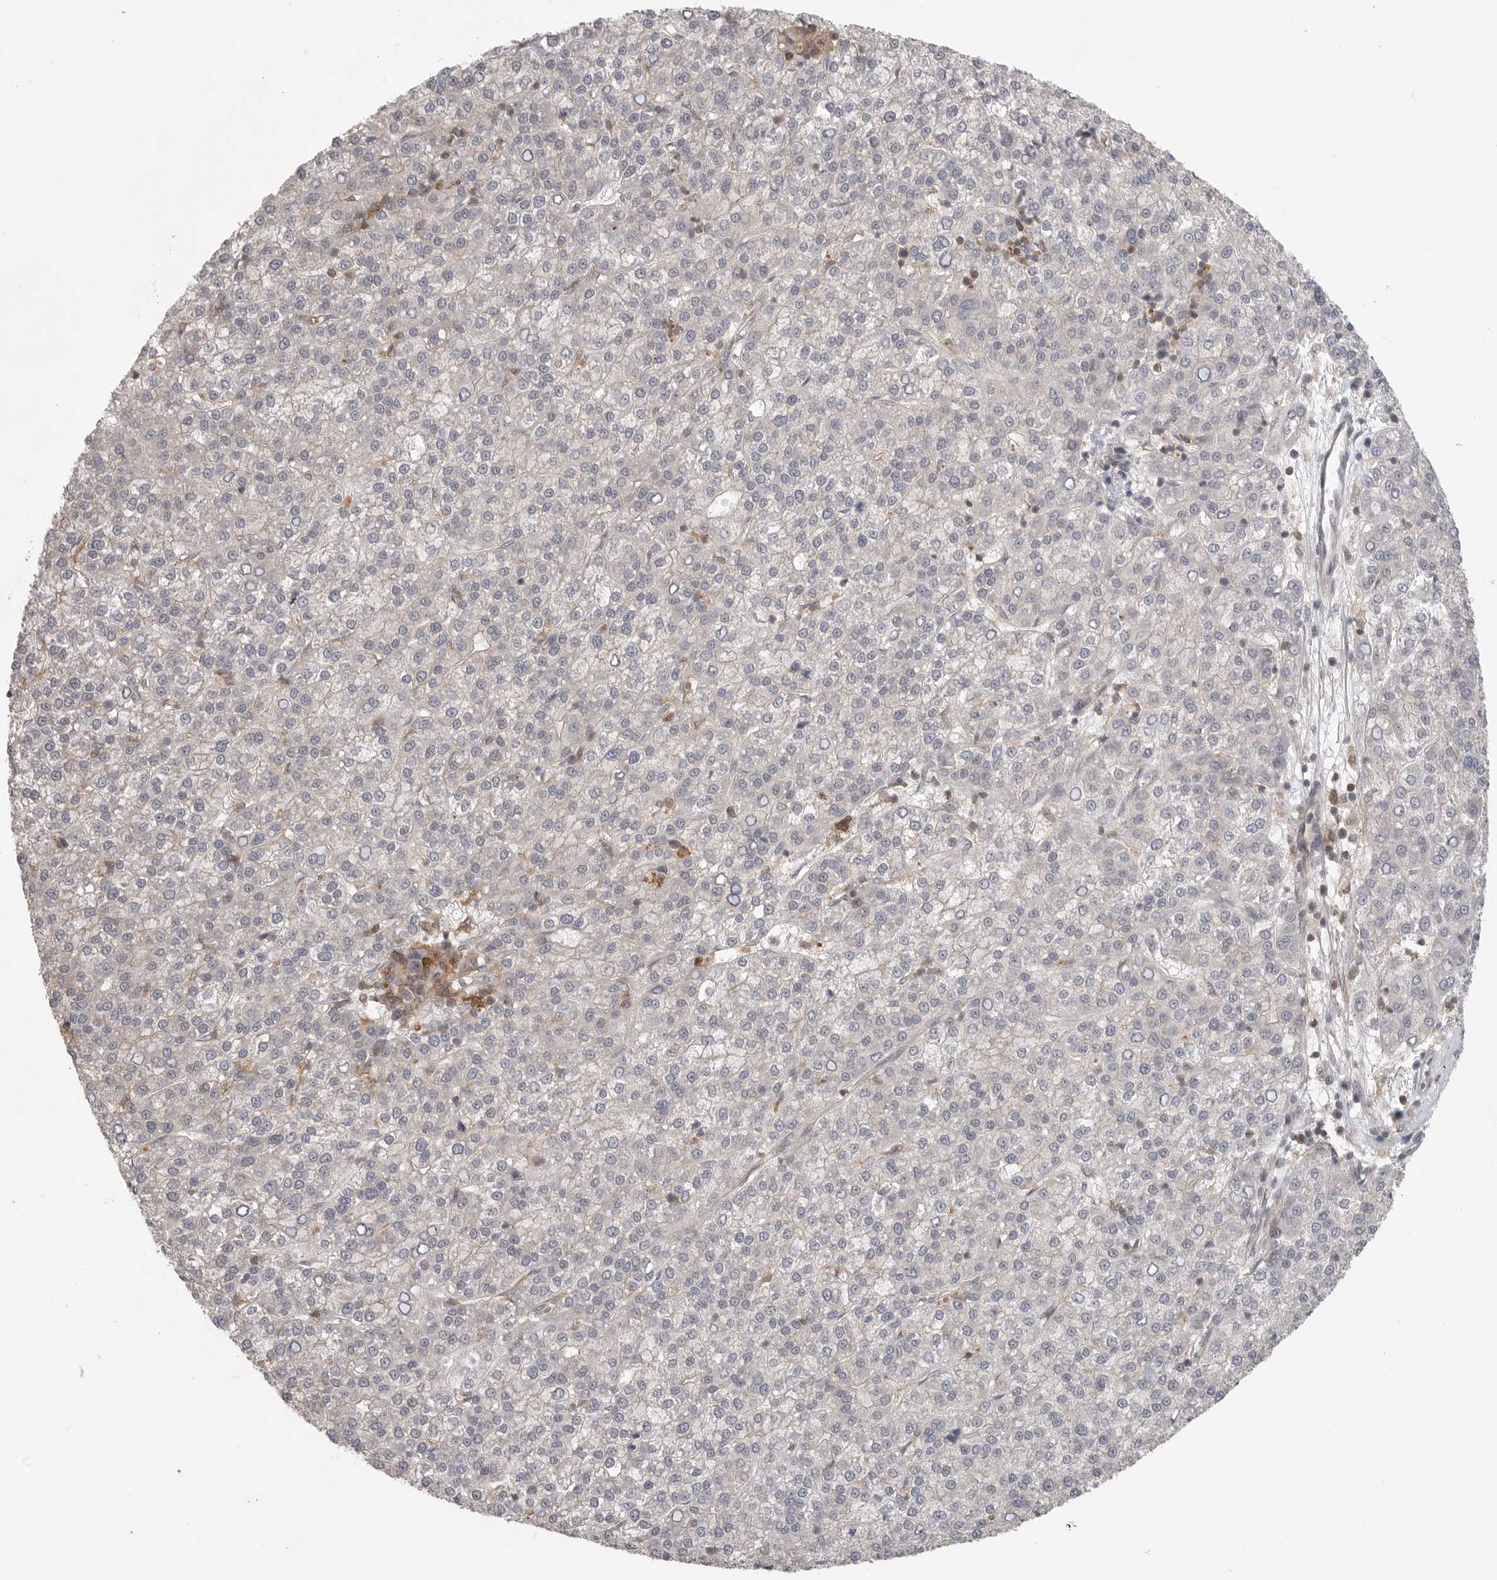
{"staining": {"intensity": "negative", "quantity": "none", "location": "none"}, "tissue": "liver cancer", "cell_type": "Tumor cells", "image_type": "cancer", "snomed": [{"axis": "morphology", "description": "Carcinoma, Hepatocellular, NOS"}, {"axis": "topography", "description": "Liver"}], "caption": "This is an IHC histopathology image of liver cancer. There is no staining in tumor cells.", "gene": "DBNL", "patient": {"sex": "female", "age": 58}}